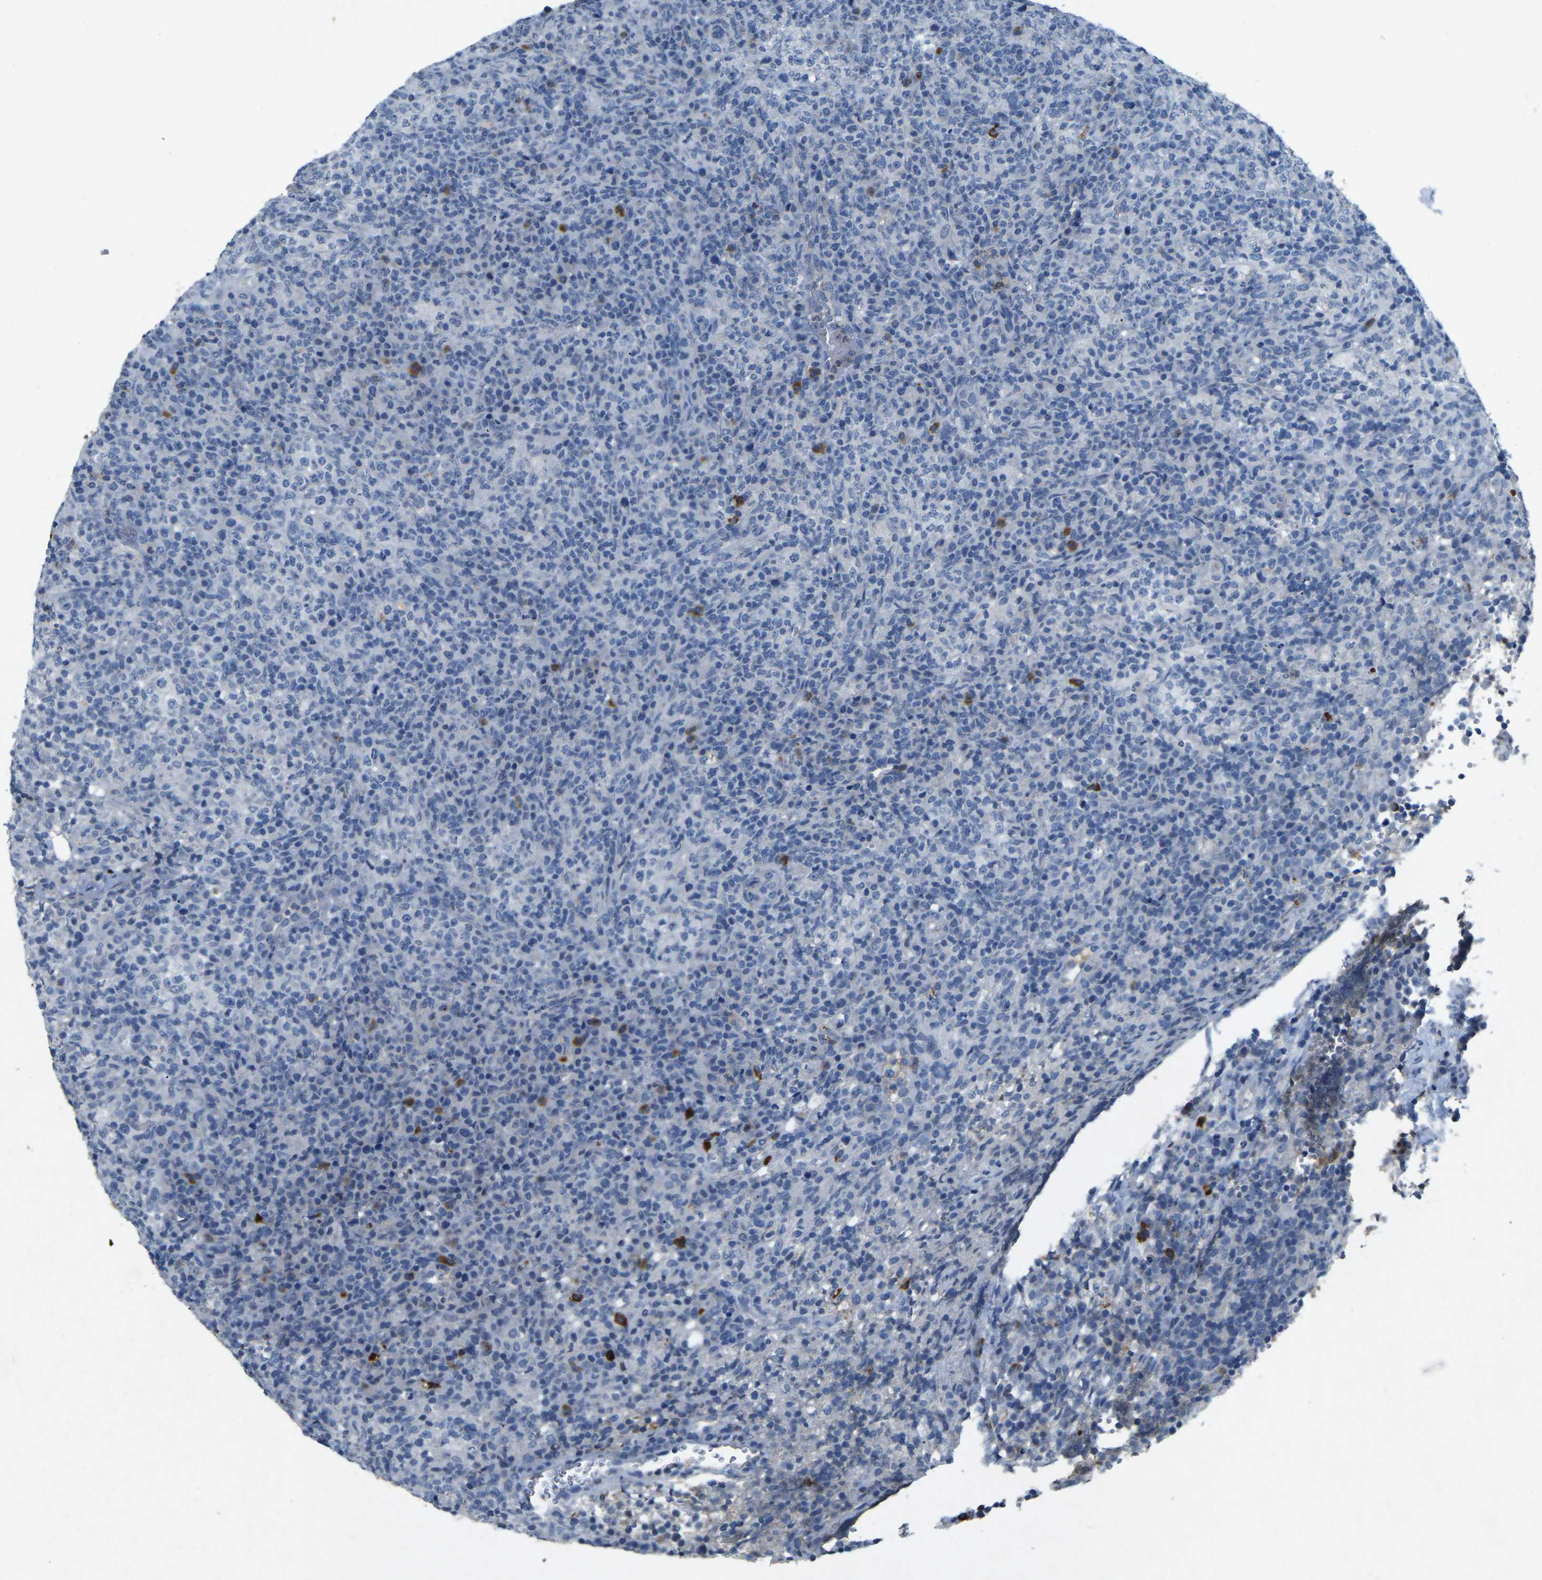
{"staining": {"intensity": "negative", "quantity": "none", "location": "none"}, "tissue": "lymphoma", "cell_type": "Tumor cells", "image_type": "cancer", "snomed": [{"axis": "morphology", "description": "Malignant lymphoma, non-Hodgkin's type, High grade"}, {"axis": "topography", "description": "Lymph node"}], "caption": "The IHC photomicrograph has no significant expression in tumor cells of lymphoma tissue.", "gene": "PLG", "patient": {"sex": "female", "age": 76}}